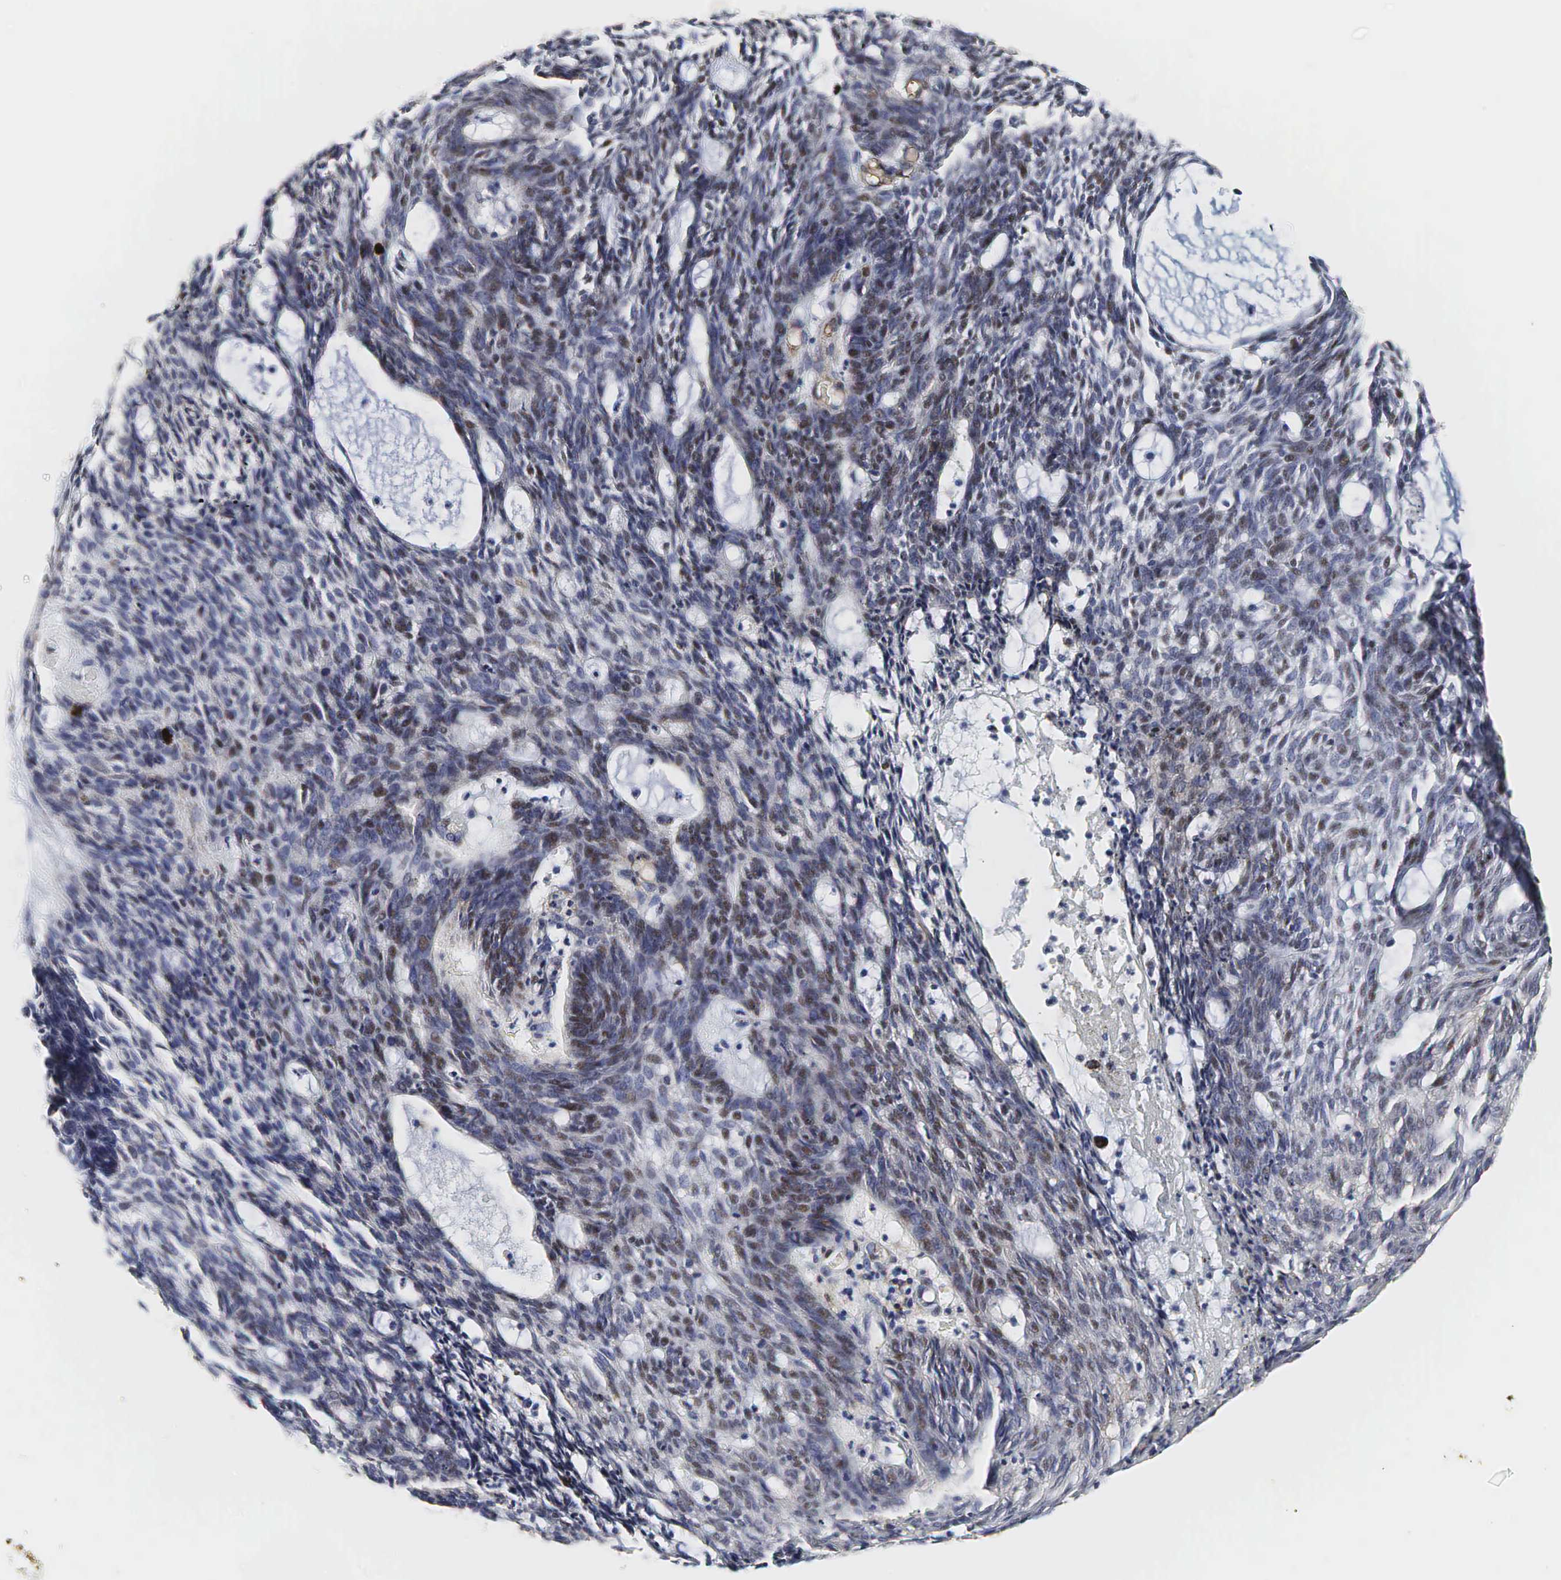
{"staining": {"intensity": "weak", "quantity": "25%-75%", "location": "cytoplasmic/membranous,nuclear"}, "tissue": "skin cancer", "cell_type": "Tumor cells", "image_type": "cancer", "snomed": [{"axis": "morphology", "description": "Normal tissue, NOS"}, {"axis": "morphology", "description": "Basal cell carcinoma"}, {"axis": "topography", "description": "Skin"}], "caption": "Protein staining demonstrates weak cytoplasmic/membranous and nuclear expression in about 25%-75% of tumor cells in skin basal cell carcinoma. The staining is performed using DAB brown chromogen to label protein expression. The nuclei are counter-stained blue using hematoxylin.", "gene": "SPIN1", "patient": {"sex": "male", "age": 74}}